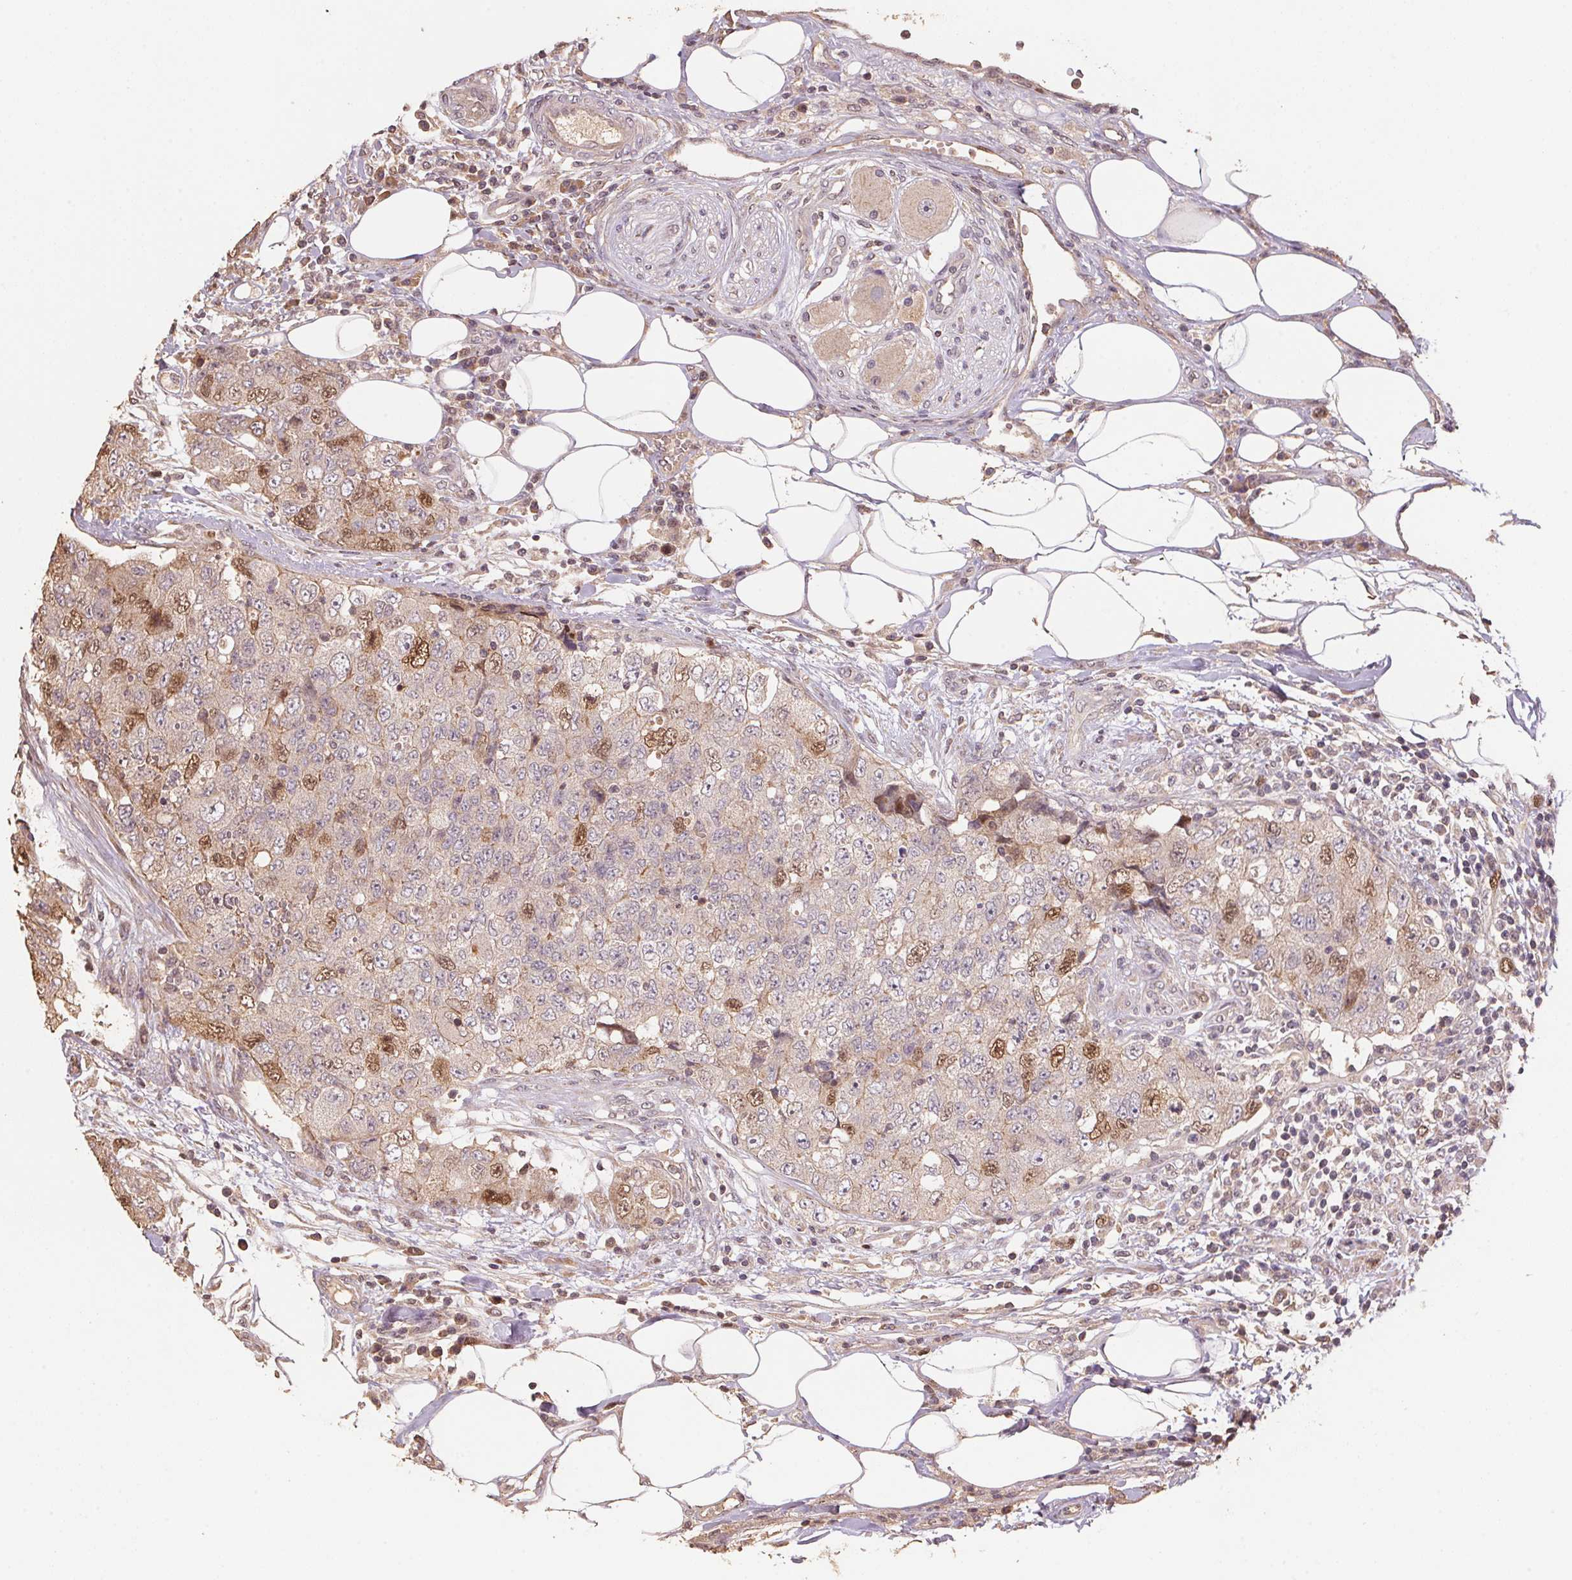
{"staining": {"intensity": "moderate", "quantity": "25%-75%", "location": "nuclear"}, "tissue": "urothelial cancer", "cell_type": "Tumor cells", "image_type": "cancer", "snomed": [{"axis": "morphology", "description": "Urothelial carcinoma, High grade"}, {"axis": "topography", "description": "Urinary bladder"}], "caption": "Urothelial cancer stained for a protein (brown) shows moderate nuclear positive positivity in approximately 25%-75% of tumor cells.", "gene": "CENPF", "patient": {"sex": "female", "age": 78}}